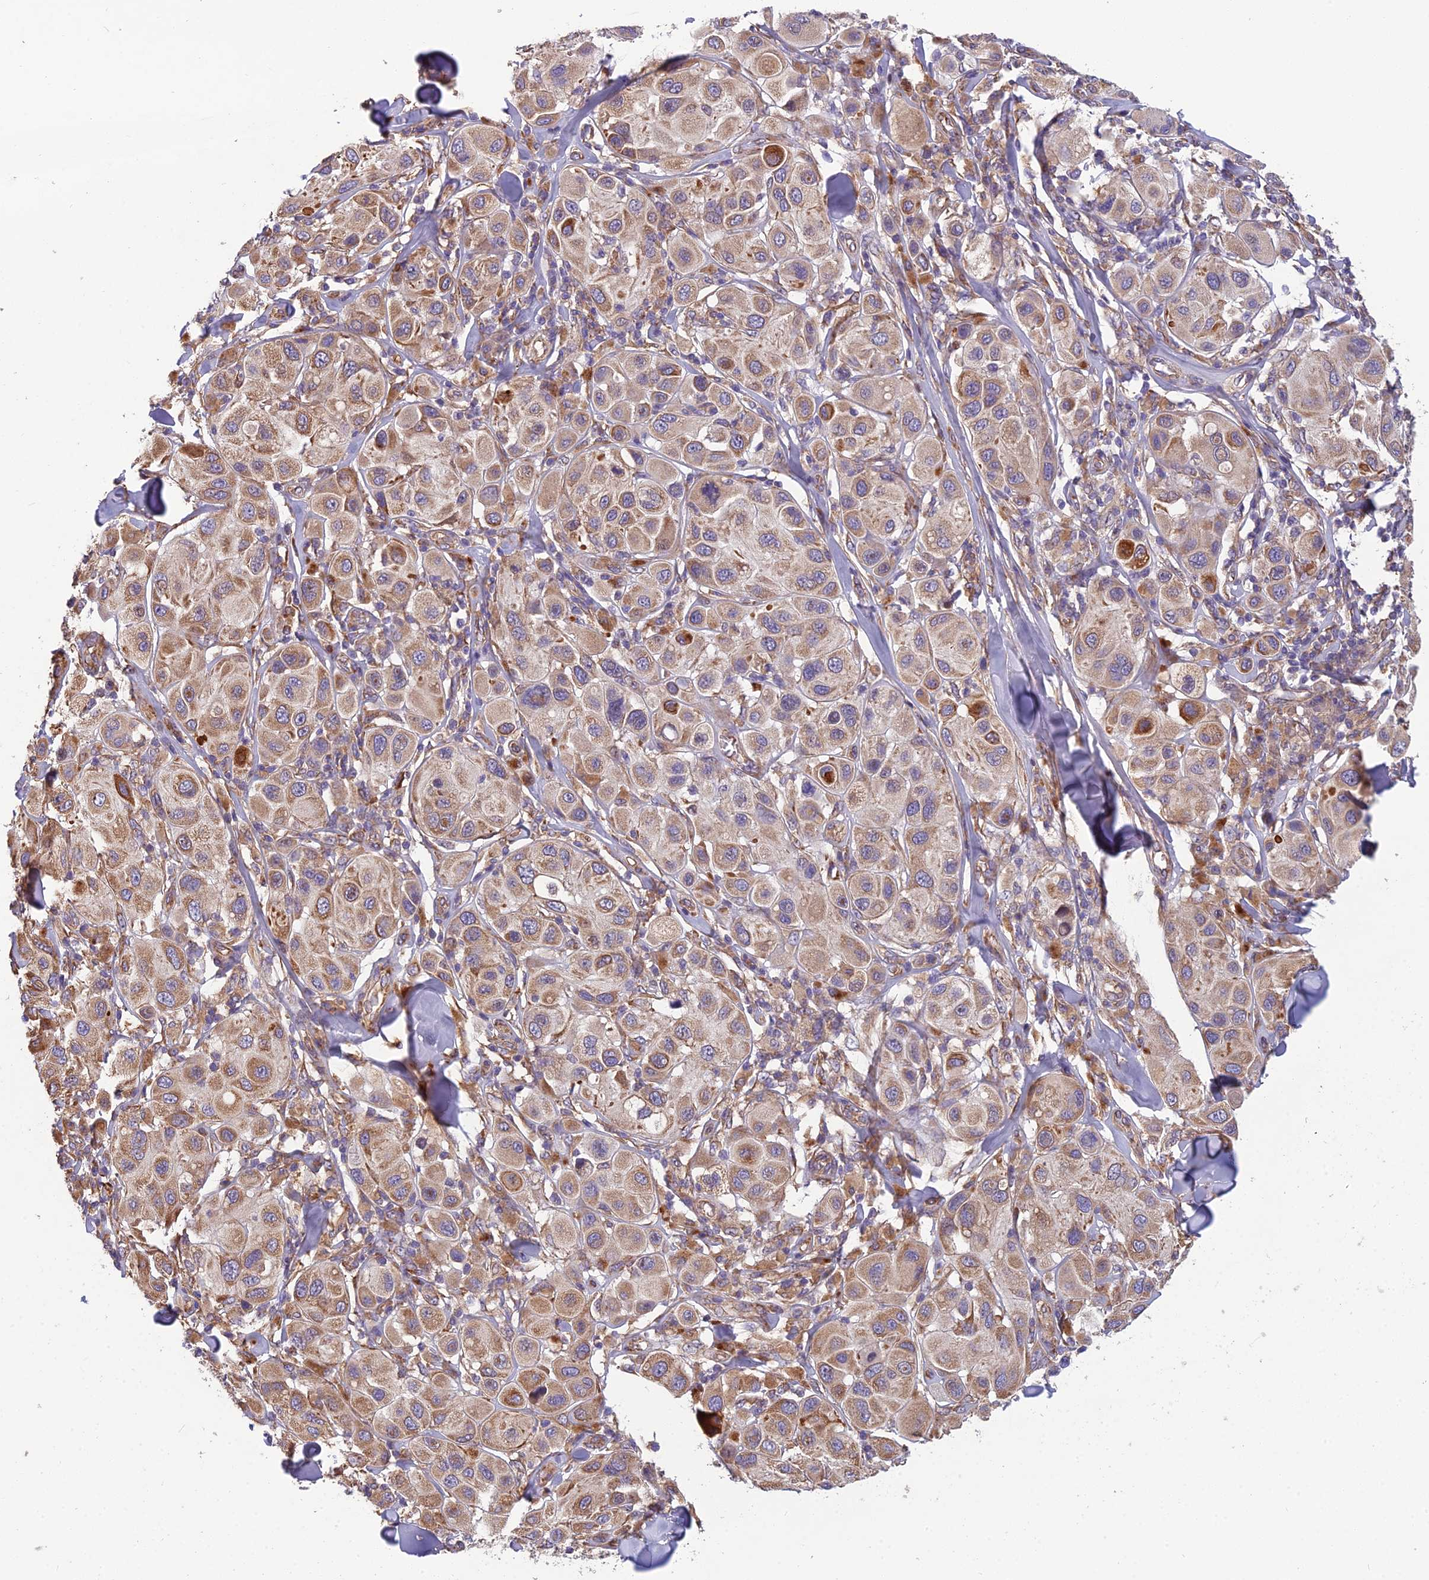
{"staining": {"intensity": "moderate", "quantity": ">75%", "location": "cytoplasmic/membranous"}, "tissue": "melanoma", "cell_type": "Tumor cells", "image_type": "cancer", "snomed": [{"axis": "morphology", "description": "Malignant melanoma, Metastatic site"}, {"axis": "topography", "description": "Skin"}], "caption": "Protein expression analysis of human malignant melanoma (metastatic site) reveals moderate cytoplasmic/membranous staining in about >75% of tumor cells.", "gene": "SPDL1", "patient": {"sex": "male", "age": 41}}